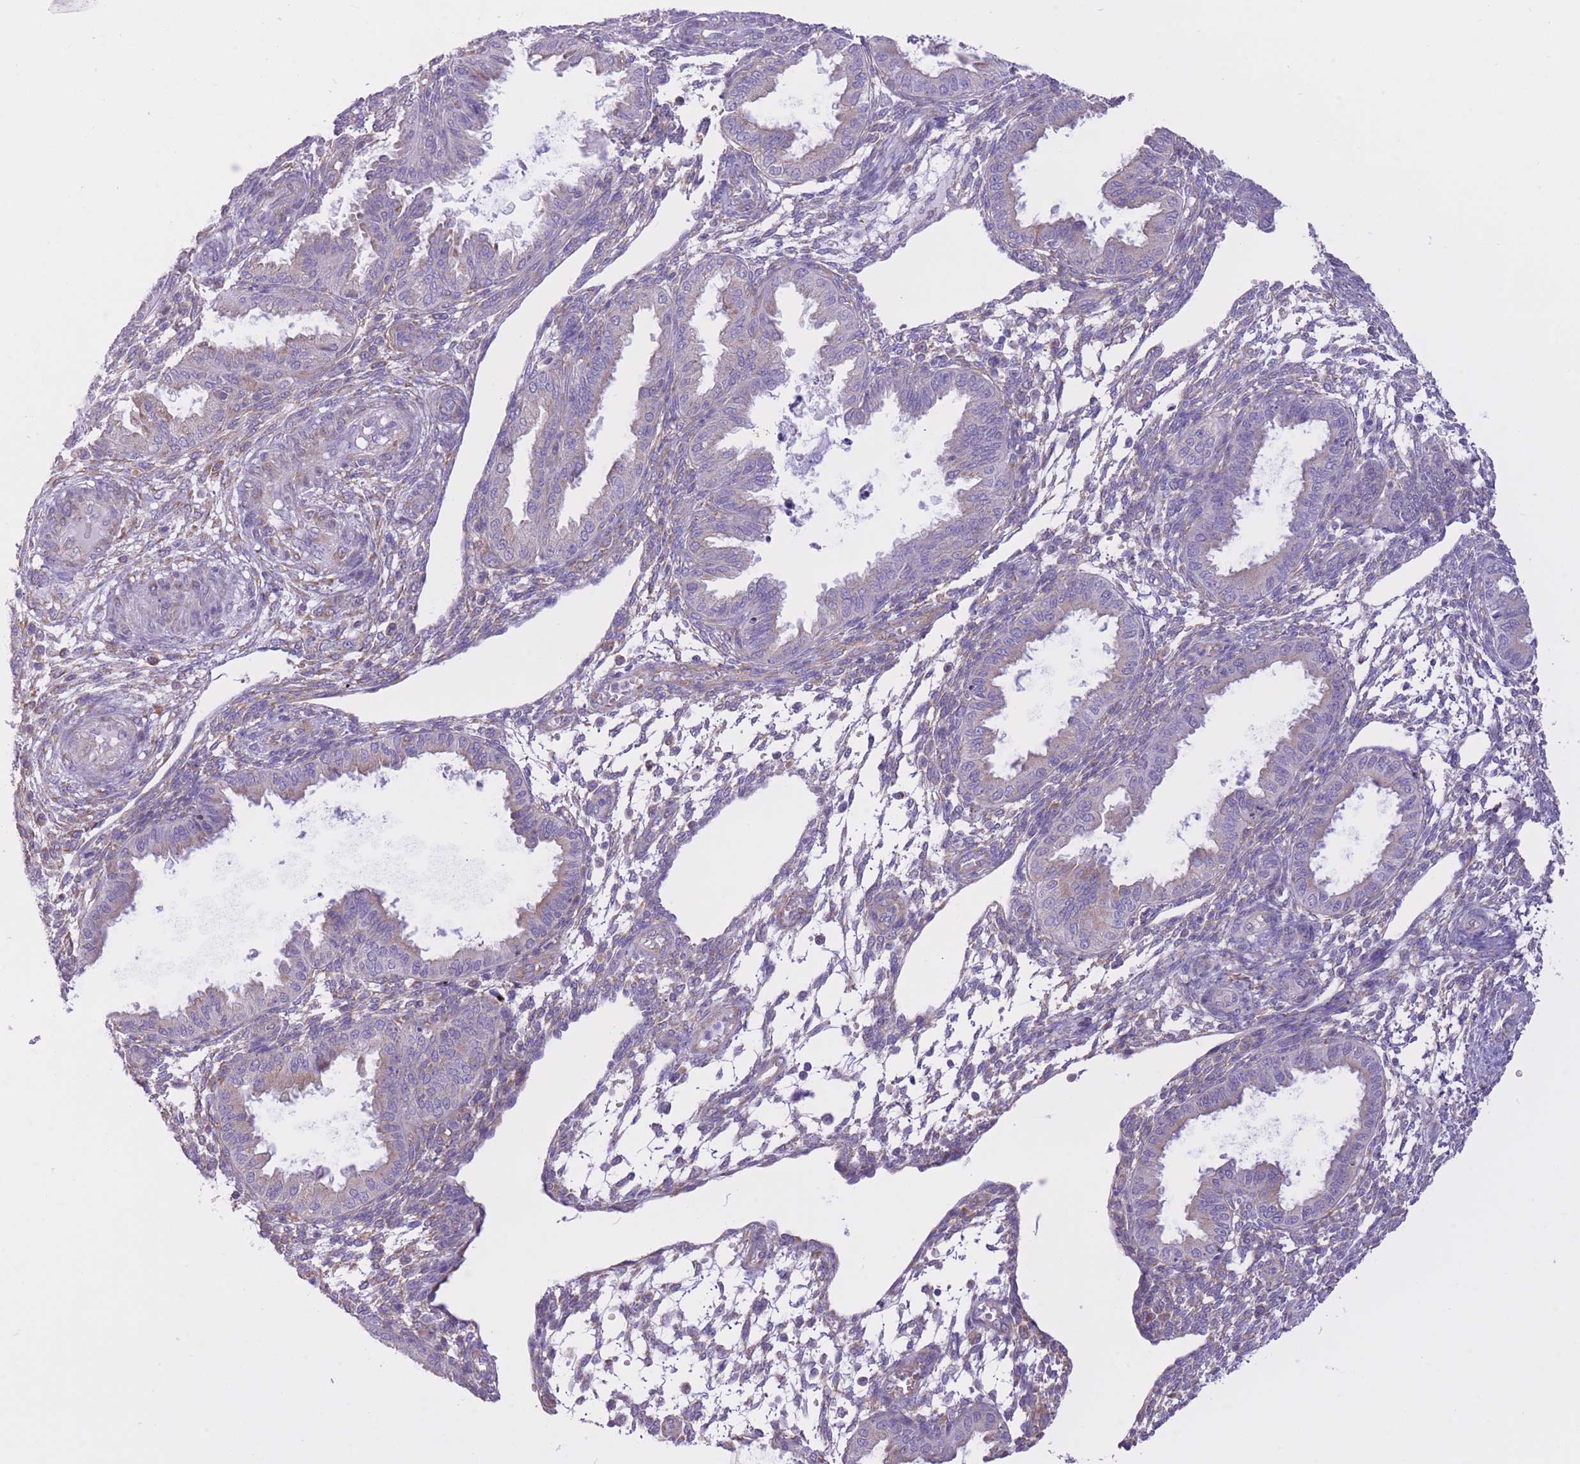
{"staining": {"intensity": "moderate", "quantity": "<25%", "location": "cytoplasmic/membranous"}, "tissue": "endometrium", "cell_type": "Cells in endometrial stroma", "image_type": "normal", "snomed": [{"axis": "morphology", "description": "Normal tissue, NOS"}, {"axis": "topography", "description": "Endometrium"}], "caption": "Endometrium stained with a brown dye shows moderate cytoplasmic/membranous positive positivity in about <25% of cells in endometrial stroma.", "gene": "ZNF501", "patient": {"sex": "female", "age": 33}}